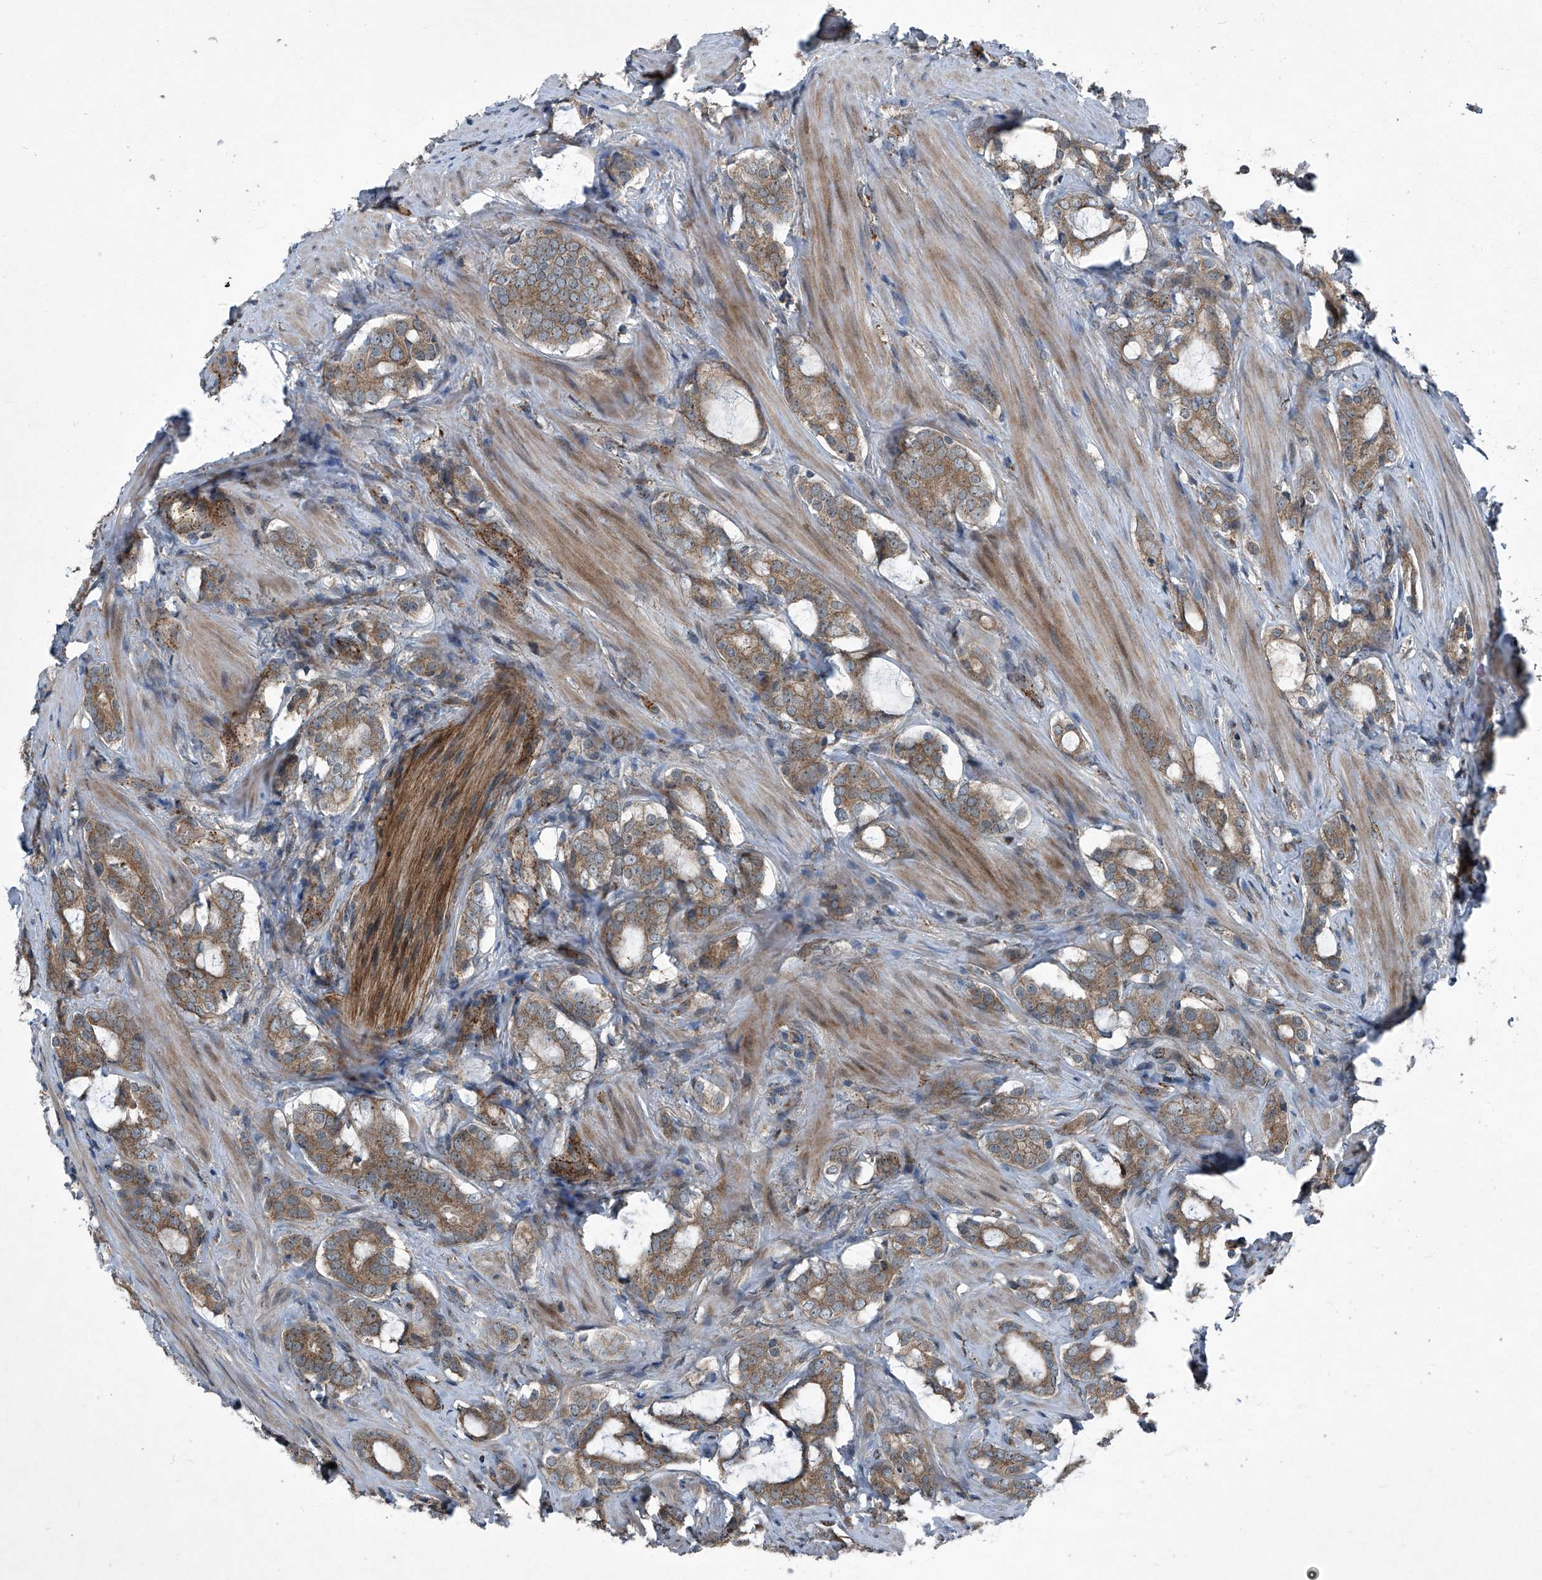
{"staining": {"intensity": "moderate", "quantity": ">75%", "location": "cytoplasmic/membranous"}, "tissue": "prostate cancer", "cell_type": "Tumor cells", "image_type": "cancer", "snomed": [{"axis": "morphology", "description": "Adenocarcinoma, High grade"}, {"axis": "topography", "description": "Prostate"}], "caption": "A histopathology image of human adenocarcinoma (high-grade) (prostate) stained for a protein shows moderate cytoplasmic/membranous brown staining in tumor cells.", "gene": "SENP2", "patient": {"sex": "male", "age": 63}}